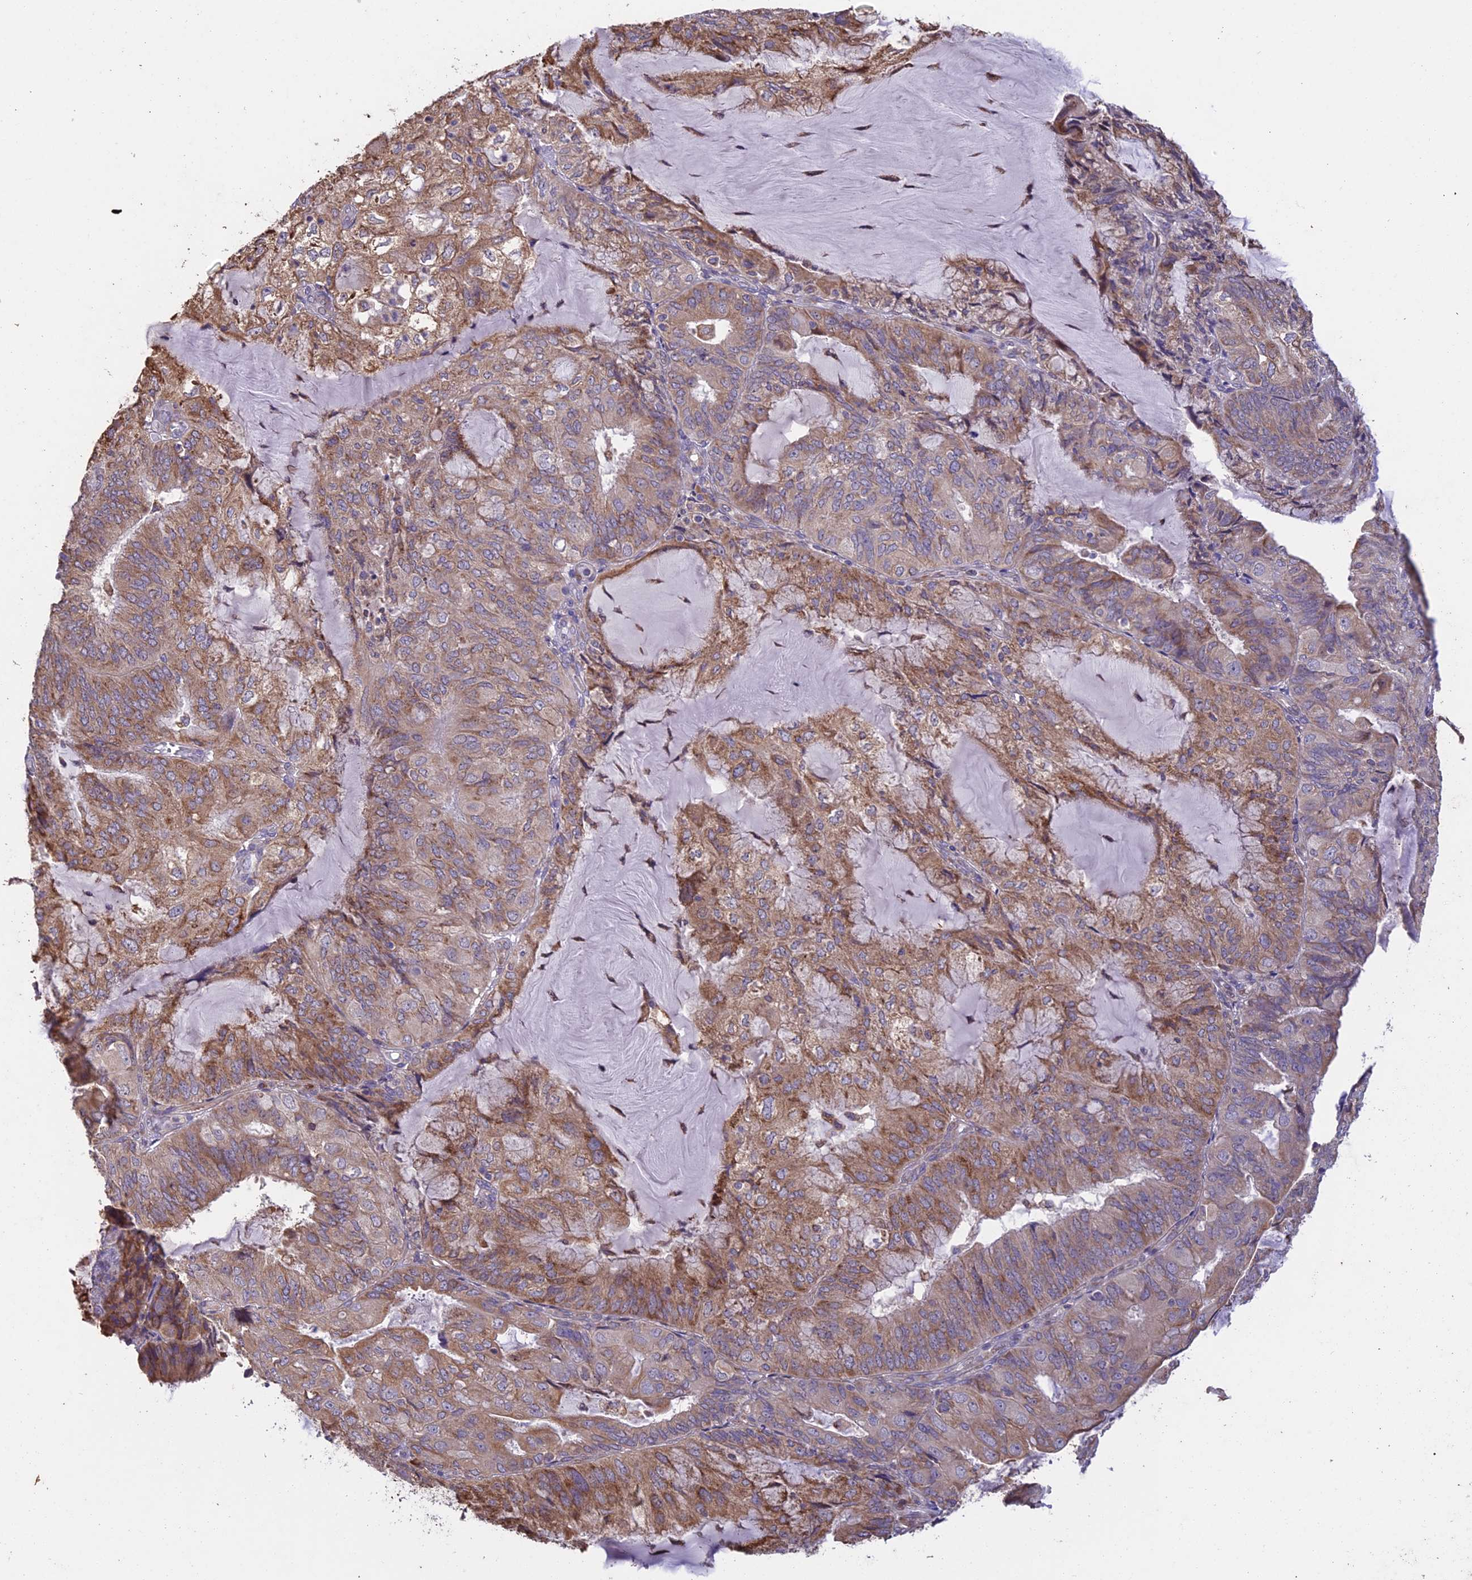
{"staining": {"intensity": "moderate", "quantity": ">75%", "location": "cytoplasmic/membranous"}, "tissue": "endometrial cancer", "cell_type": "Tumor cells", "image_type": "cancer", "snomed": [{"axis": "morphology", "description": "Adenocarcinoma, NOS"}, {"axis": "topography", "description": "Endometrium"}], "caption": "Protein staining displays moderate cytoplasmic/membranous expression in about >75% of tumor cells in endometrial cancer.", "gene": "DMRTA2", "patient": {"sex": "female", "age": 81}}